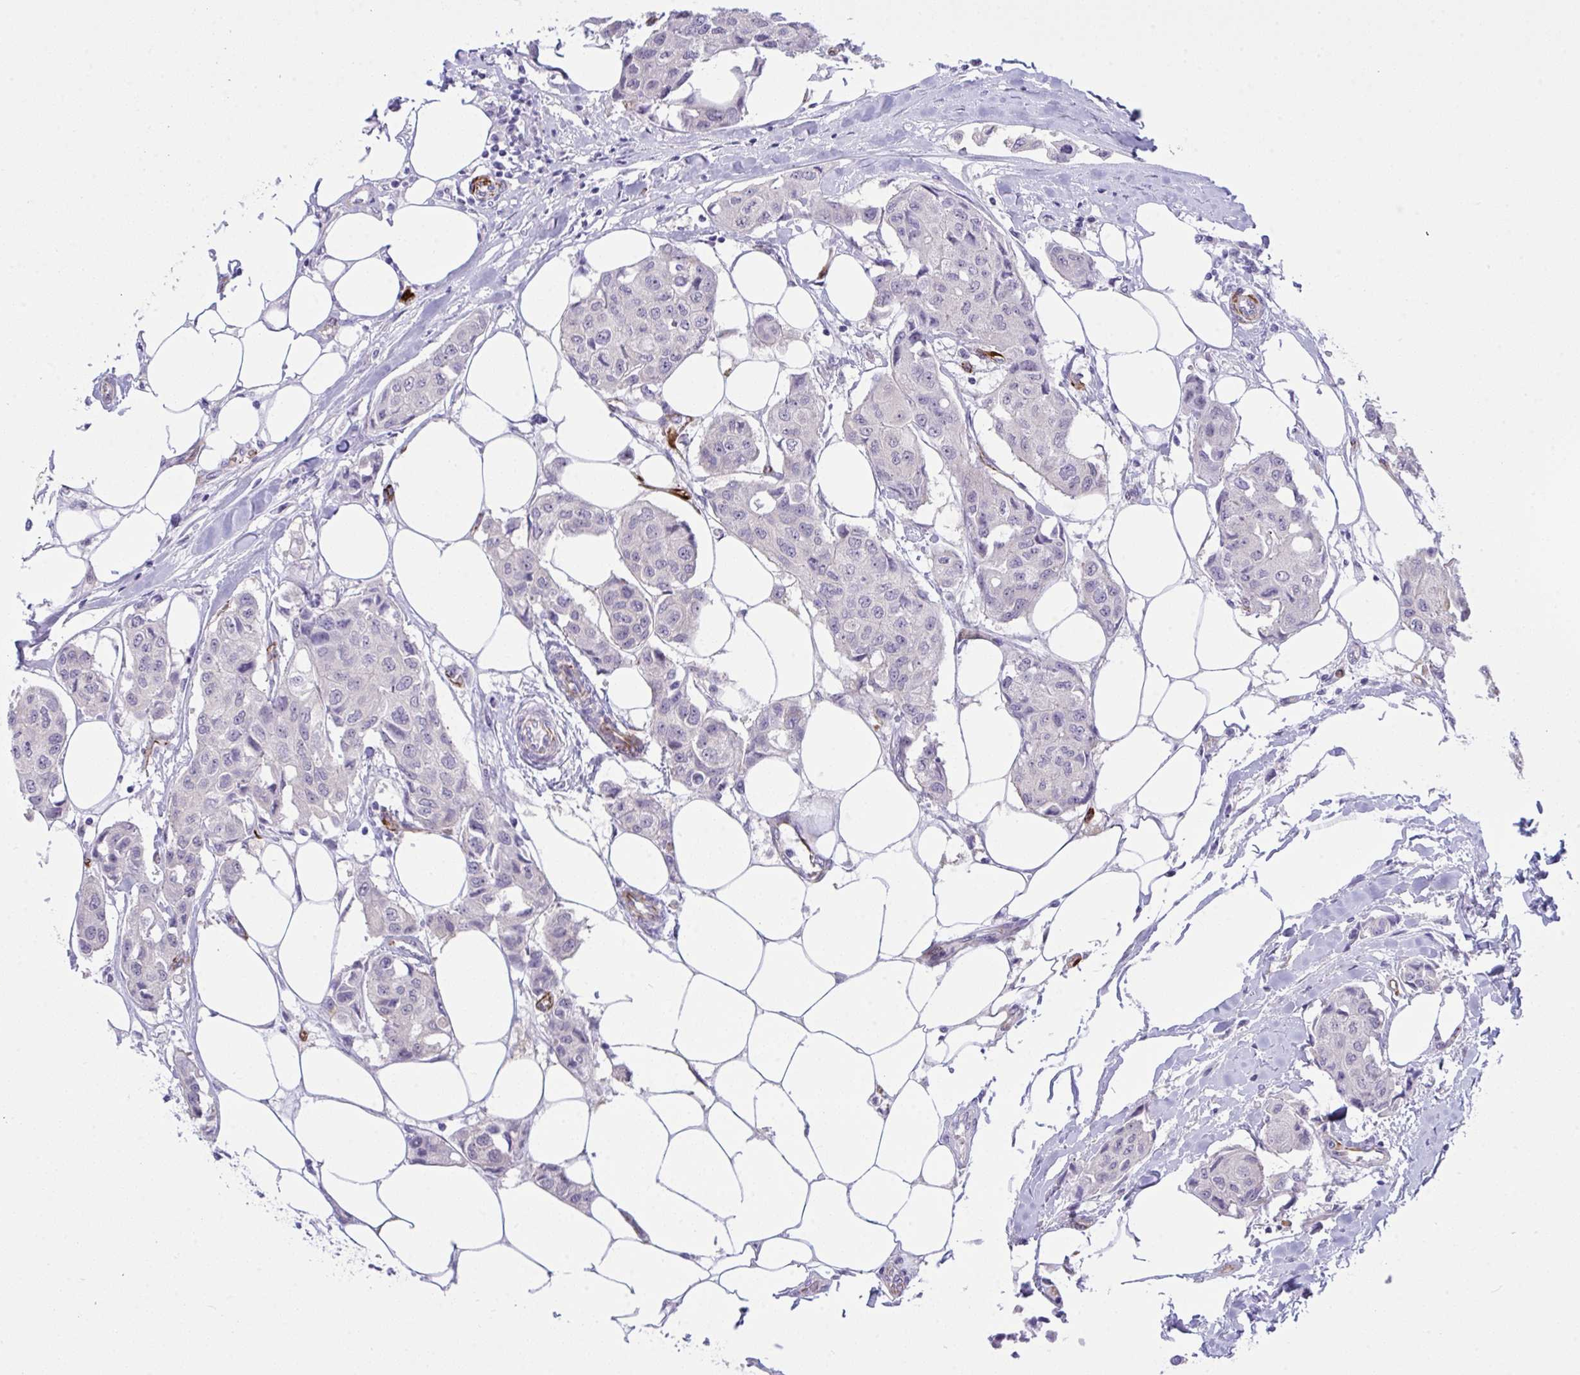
{"staining": {"intensity": "negative", "quantity": "none", "location": "none"}, "tissue": "breast cancer", "cell_type": "Tumor cells", "image_type": "cancer", "snomed": [{"axis": "morphology", "description": "Duct carcinoma"}, {"axis": "topography", "description": "Breast"}, {"axis": "topography", "description": "Lymph node"}], "caption": "IHC photomicrograph of invasive ductal carcinoma (breast) stained for a protein (brown), which reveals no staining in tumor cells. (DAB (3,3'-diaminobenzidine) IHC, high magnification).", "gene": "SLC35B1", "patient": {"sex": "female", "age": 80}}